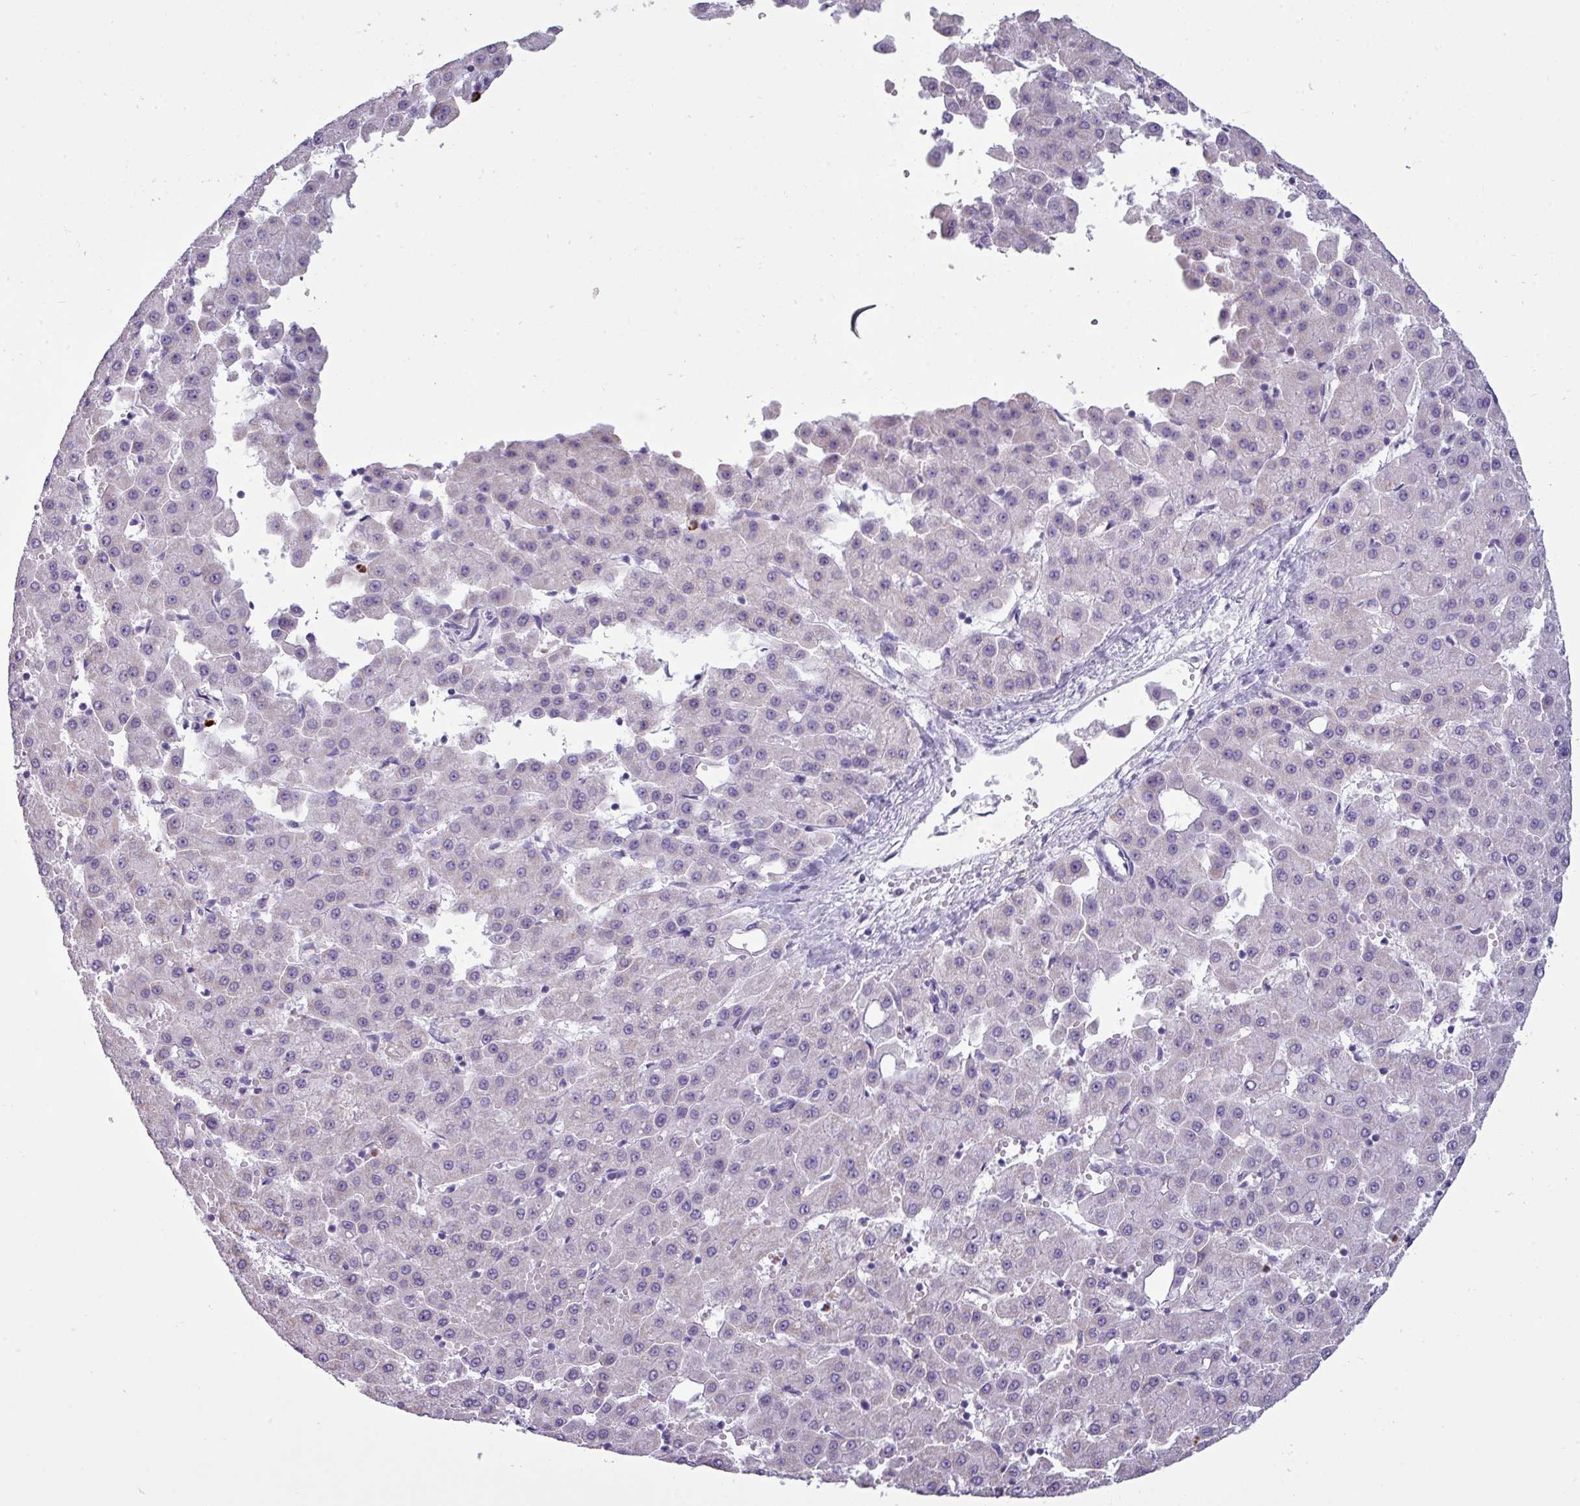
{"staining": {"intensity": "negative", "quantity": "none", "location": "none"}, "tissue": "liver cancer", "cell_type": "Tumor cells", "image_type": "cancer", "snomed": [{"axis": "morphology", "description": "Carcinoma, Hepatocellular, NOS"}, {"axis": "topography", "description": "Liver"}], "caption": "The image reveals no significant expression in tumor cells of liver cancer (hepatocellular carcinoma). (DAB (3,3'-diaminobenzidine) IHC visualized using brightfield microscopy, high magnification).", "gene": "TRIM39", "patient": {"sex": "male", "age": 47}}